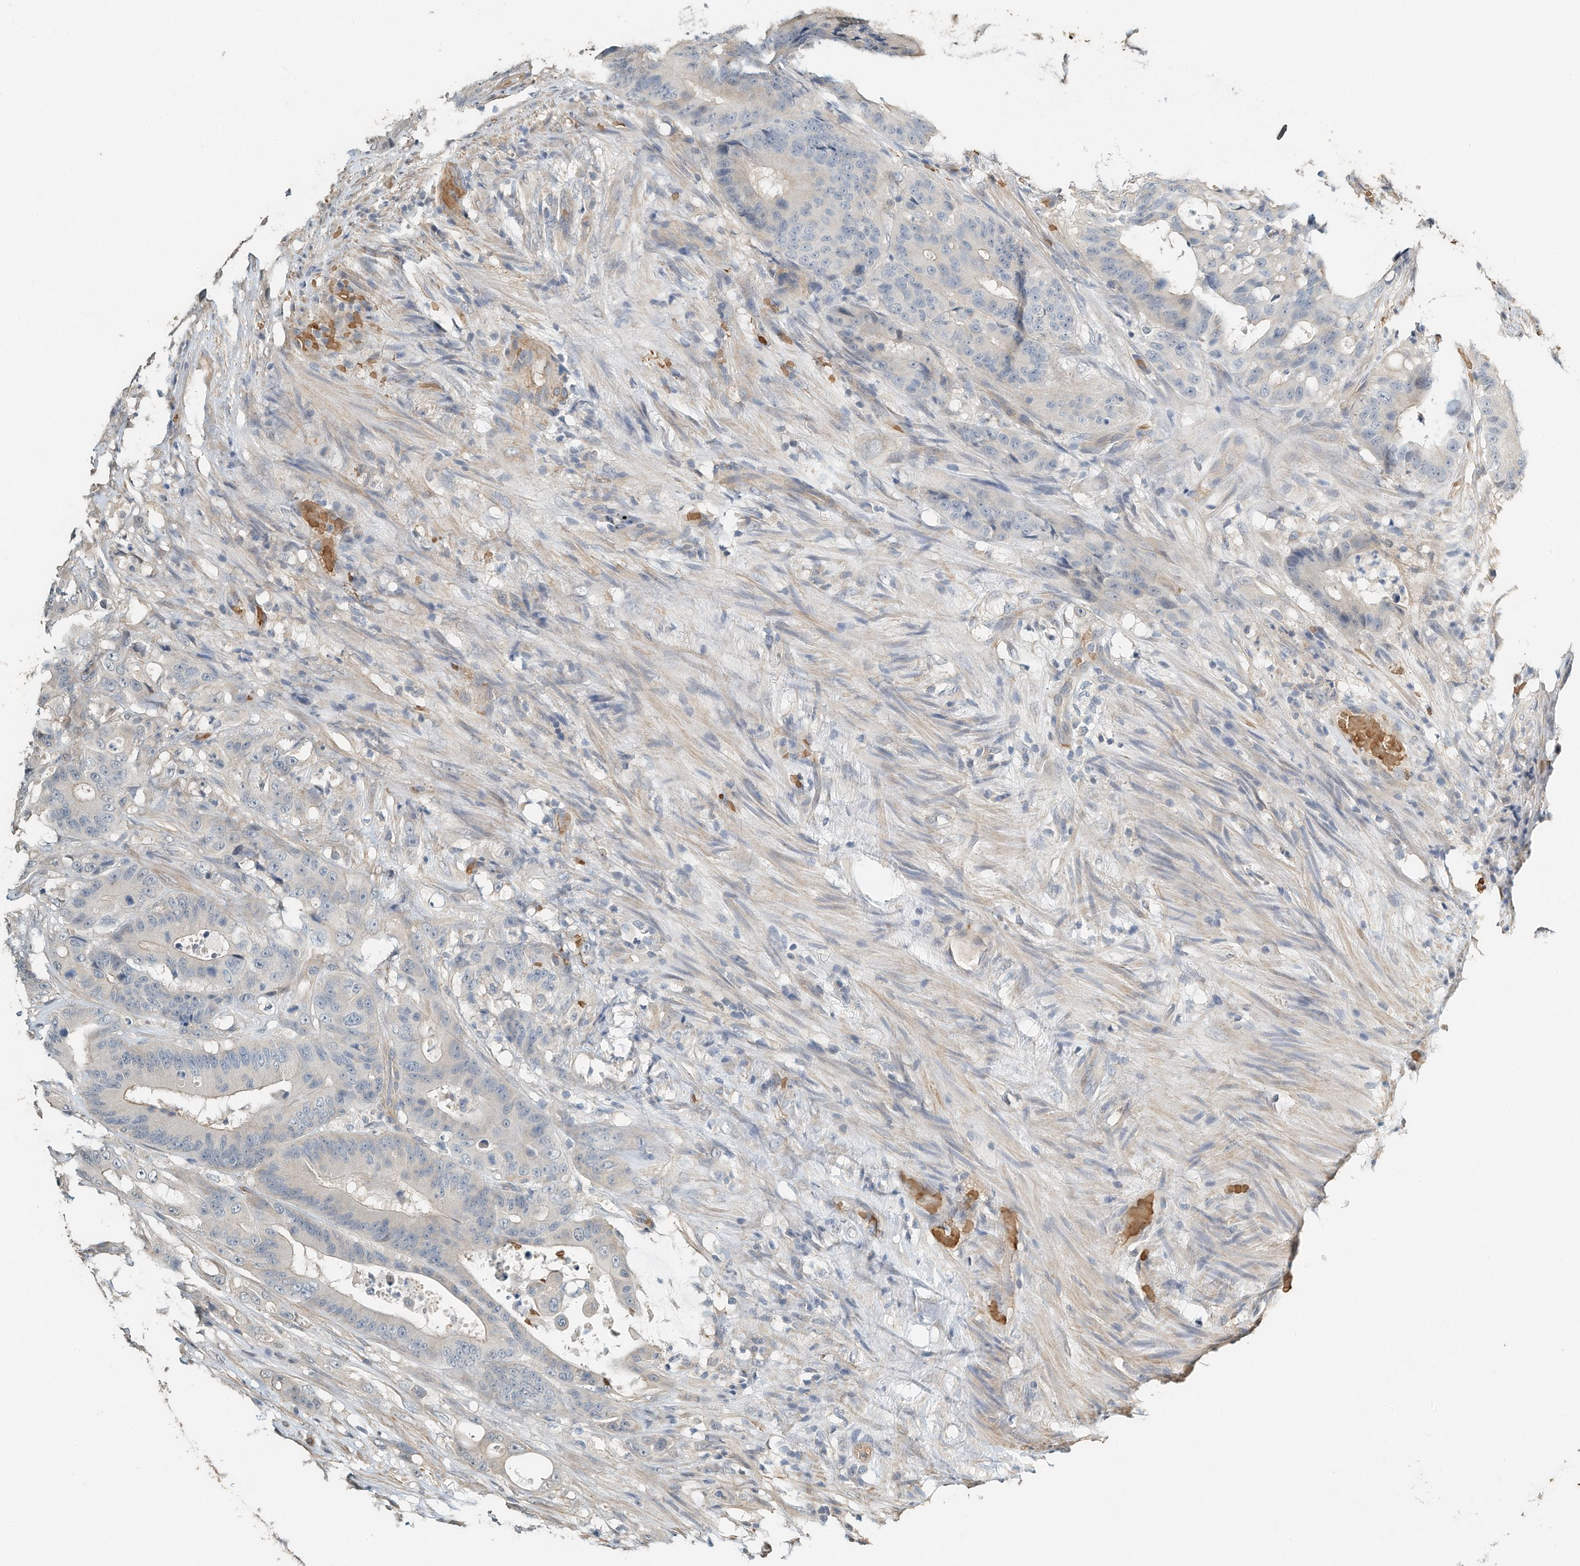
{"staining": {"intensity": "negative", "quantity": "none", "location": "none"}, "tissue": "colorectal cancer", "cell_type": "Tumor cells", "image_type": "cancer", "snomed": [{"axis": "morphology", "description": "Adenocarcinoma, NOS"}, {"axis": "topography", "description": "Colon"}], "caption": "Human colorectal cancer (adenocarcinoma) stained for a protein using immunohistochemistry (IHC) demonstrates no positivity in tumor cells.", "gene": "RCAN3", "patient": {"sex": "male", "age": 83}}